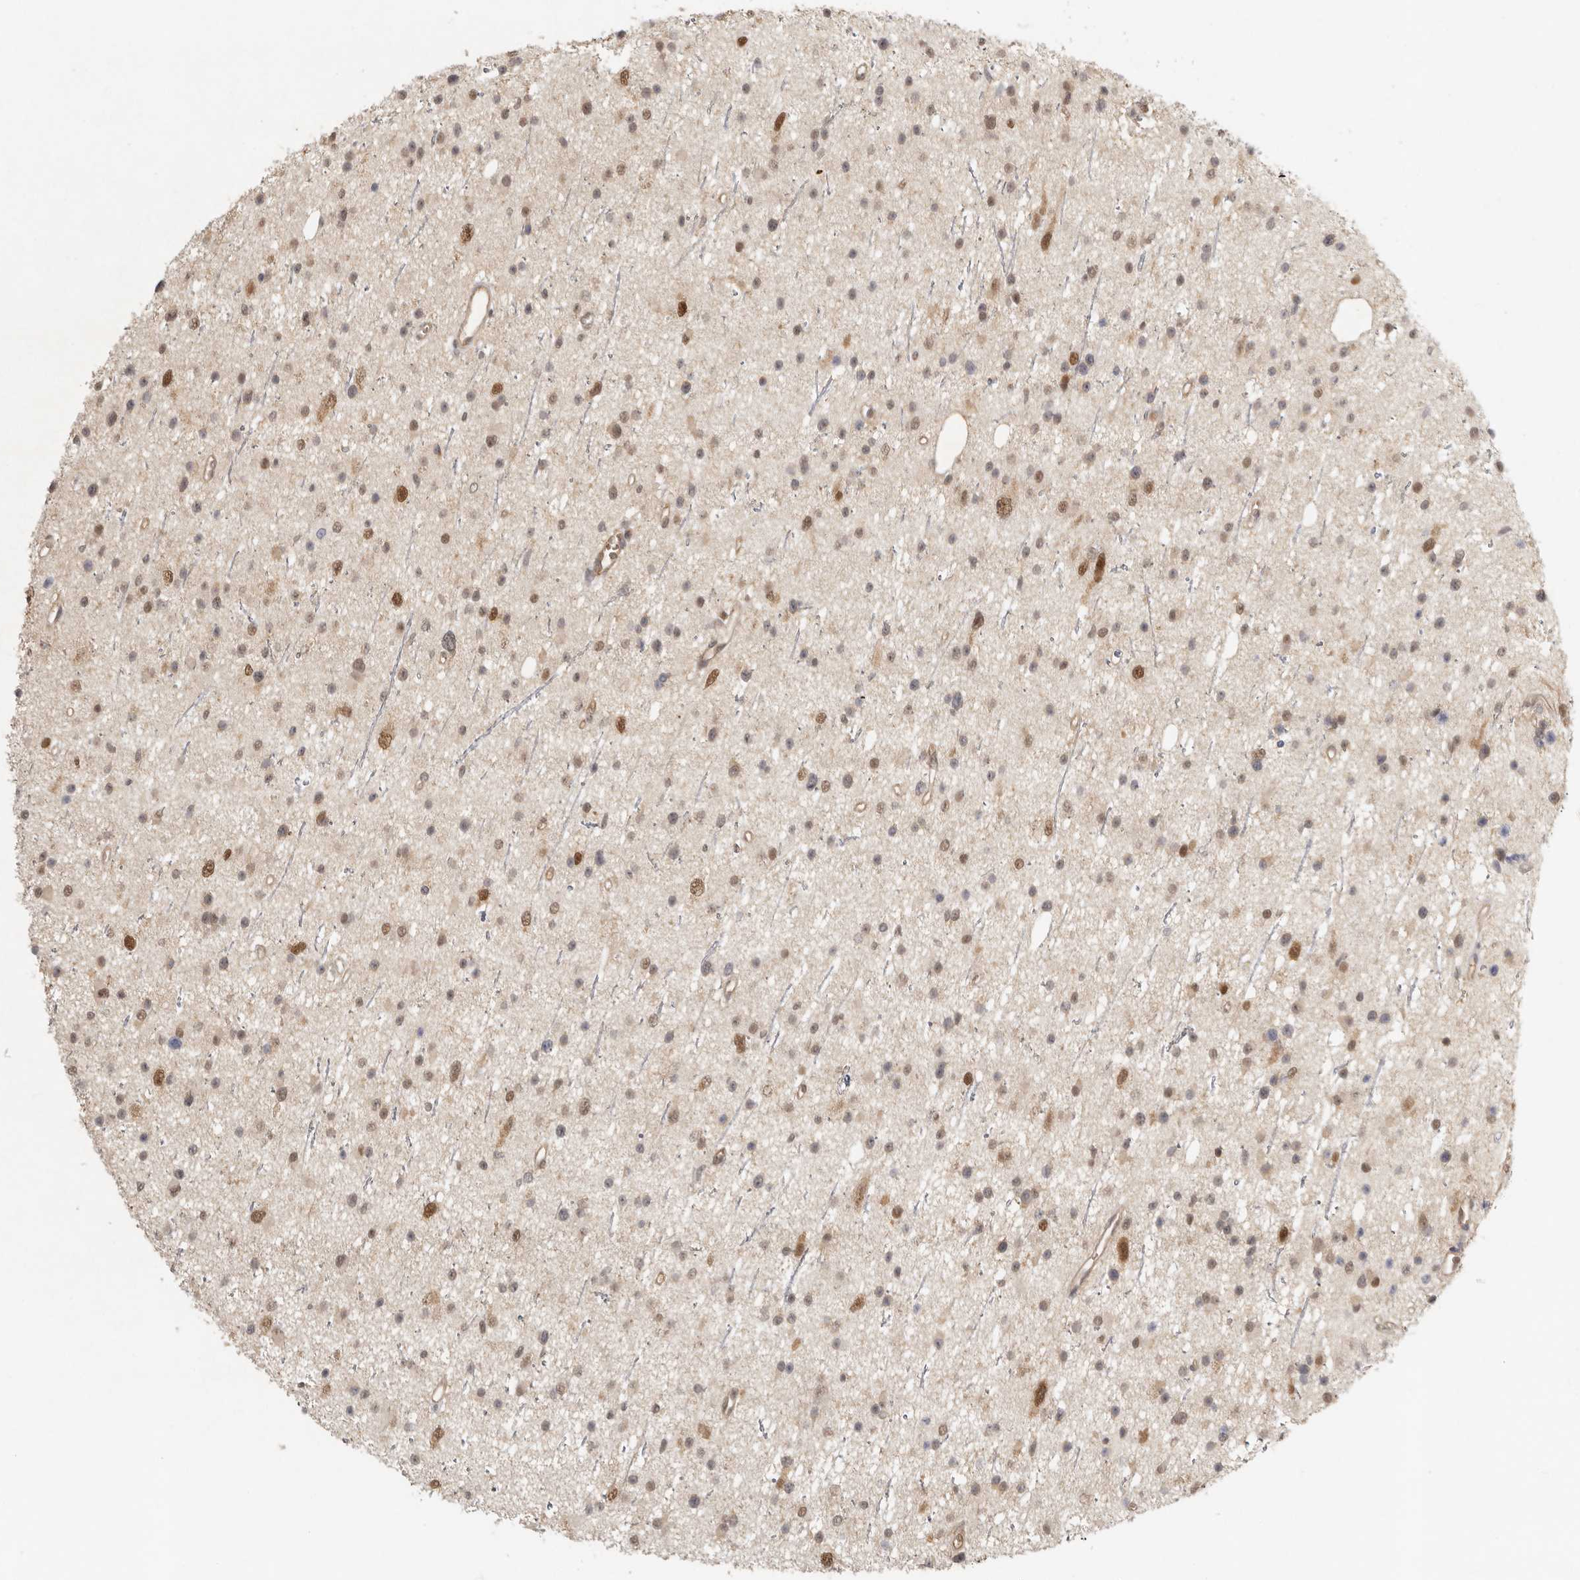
{"staining": {"intensity": "moderate", "quantity": ">75%", "location": "nuclear"}, "tissue": "glioma", "cell_type": "Tumor cells", "image_type": "cancer", "snomed": [{"axis": "morphology", "description": "Glioma, malignant, Low grade"}, {"axis": "topography", "description": "Cerebral cortex"}], "caption": "Tumor cells reveal medium levels of moderate nuclear staining in about >75% of cells in human malignant glioma (low-grade).", "gene": "PSMA5", "patient": {"sex": "female", "age": 39}}